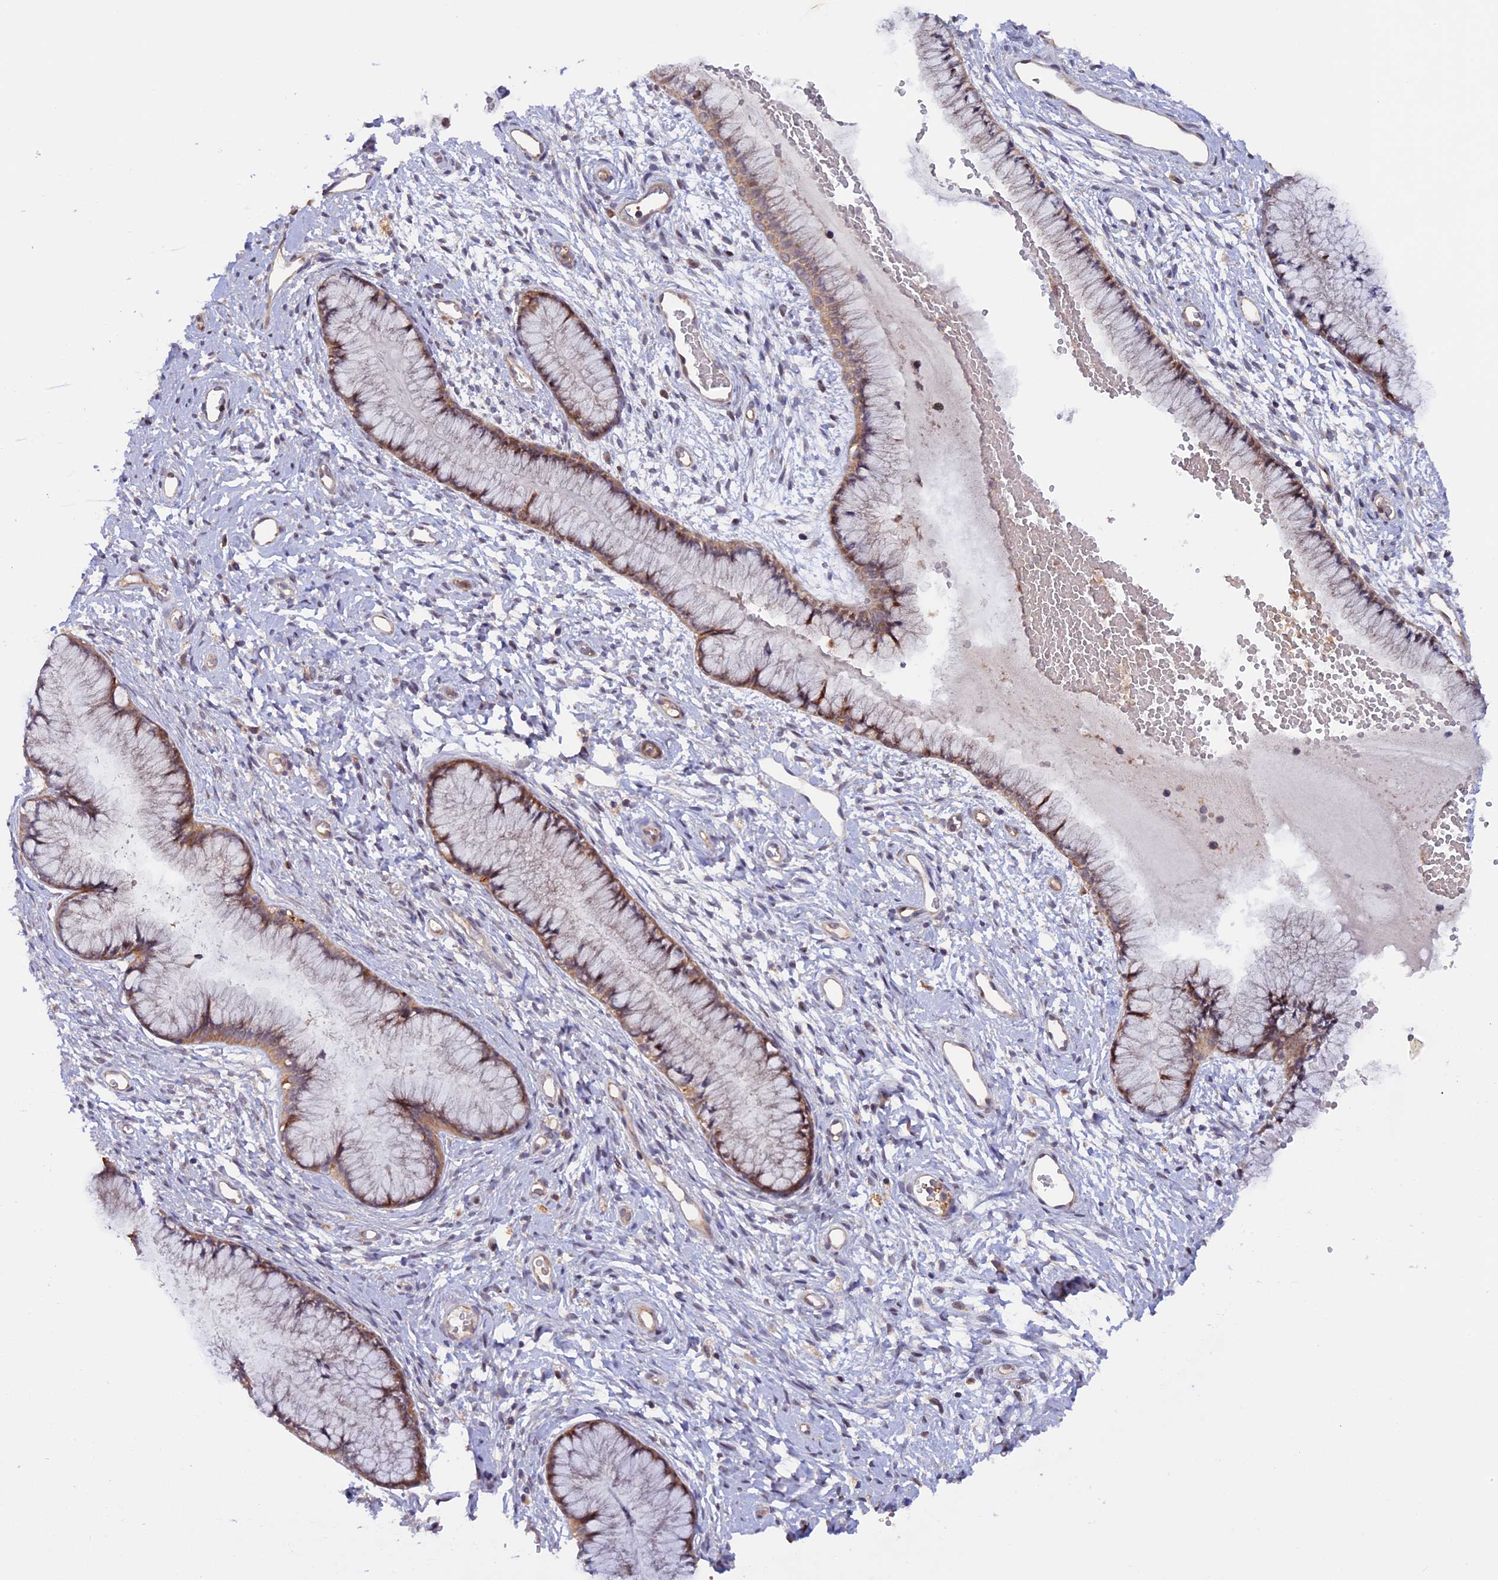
{"staining": {"intensity": "weak", "quantity": "25%-75%", "location": "cytoplasmic/membranous"}, "tissue": "cervix", "cell_type": "Glandular cells", "image_type": "normal", "snomed": [{"axis": "morphology", "description": "Normal tissue, NOS"}, {"axis": "topography", "description": "Cervix"}], "caption": "Human cervix stained for a protein (brown) demonstrates weak cytoplasmic/membranous positive positivity in approximately 25%-75% of glandular cells.", "gene": "FERMT1", "patient": {"sex": "female", "age": 42}}